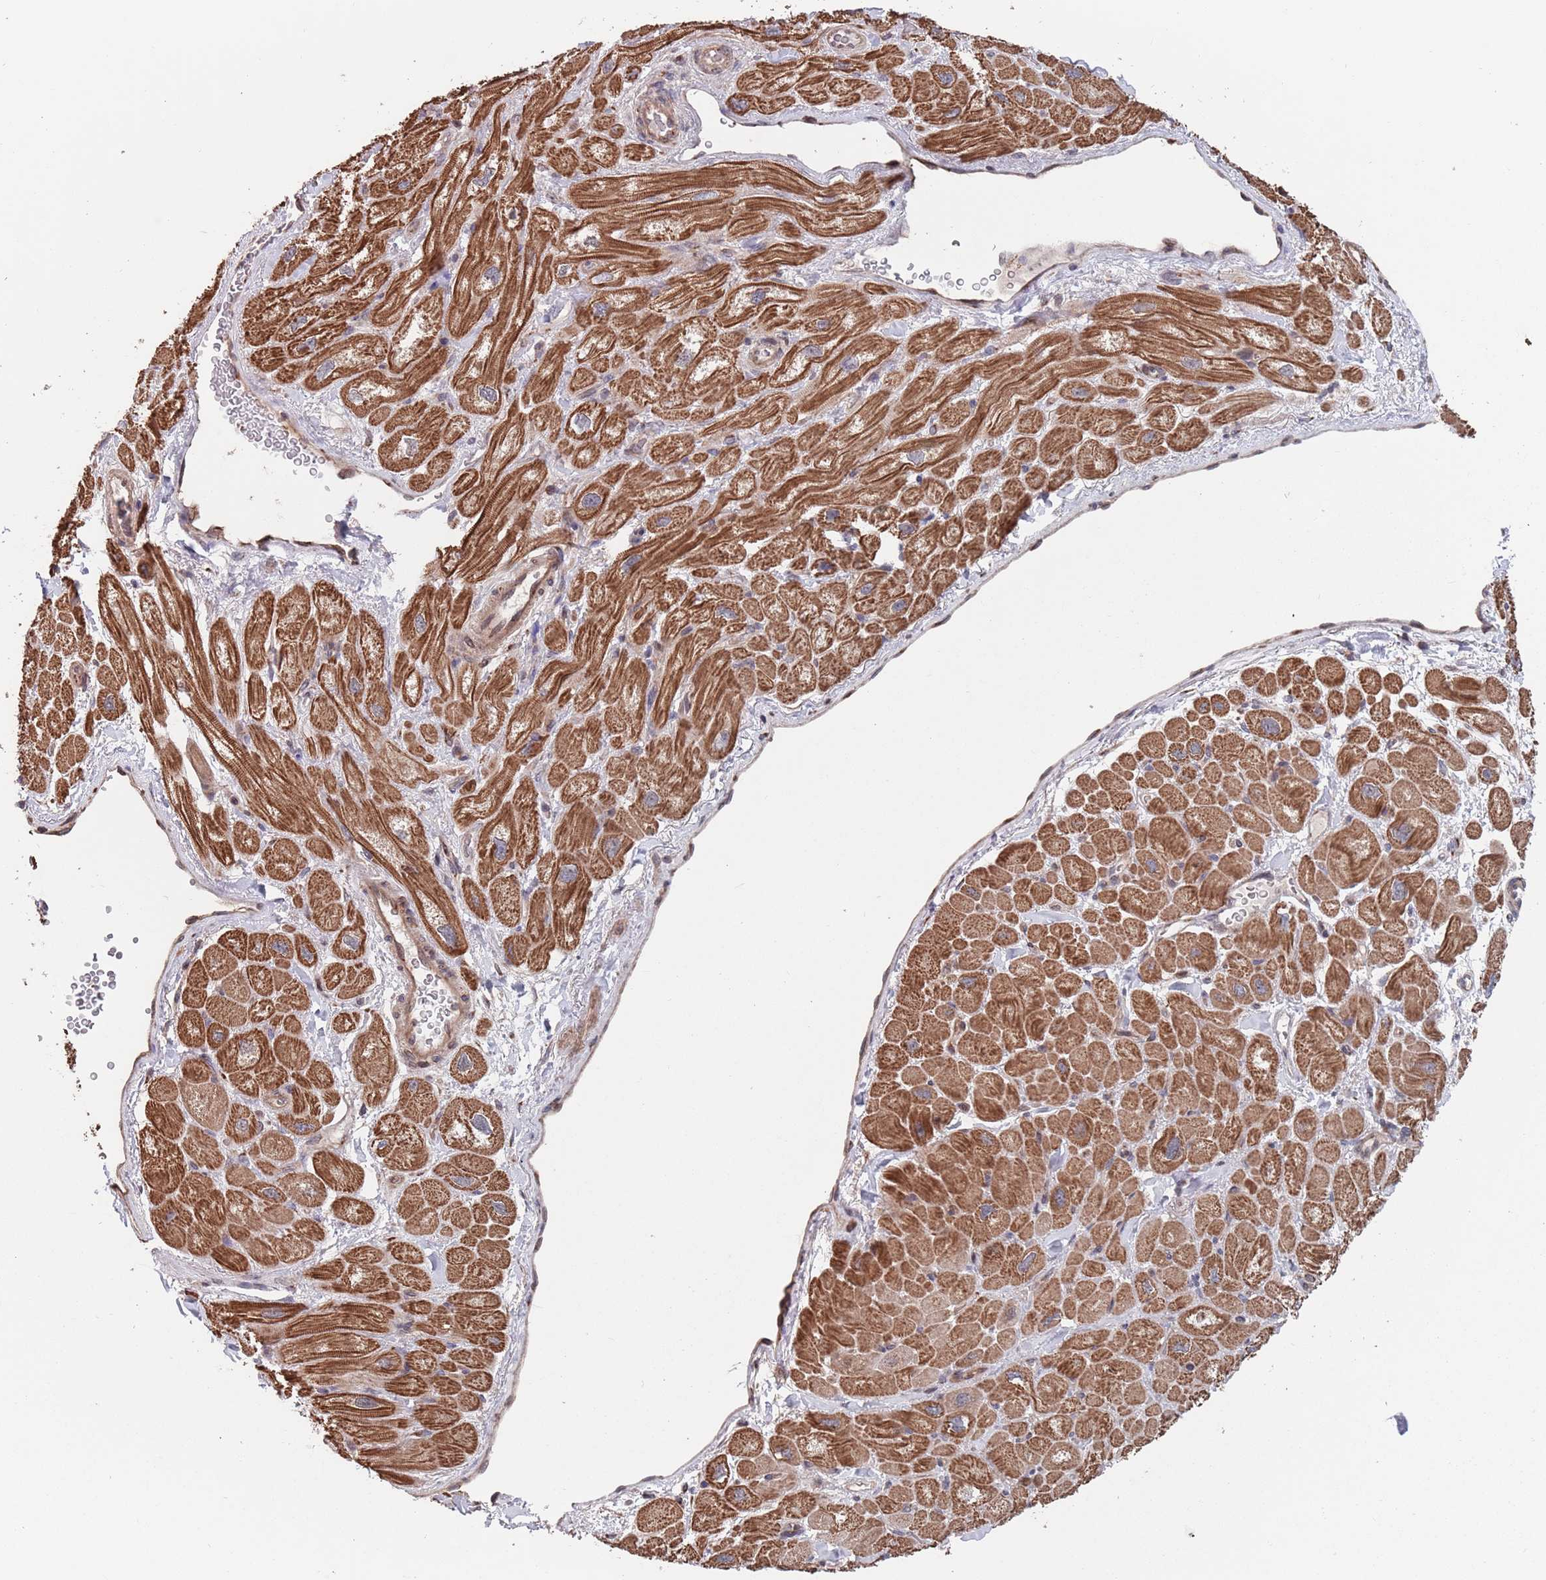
{"staining": {"intensity": "moderate", "quantity": ">75%", "location": "cytoplasmic/membranous"}, "tissue": "heart muscle", "cell_type": "Cardiomyocytes", "image_type": "normal", "snomed": [{"axis": "morphology", "description": "Normal tissue, NOS"}, {"axis": "topography", "description": "Heart"}], "caption": "This is a micrograph of immunohistochemistry staining of normal heart muscle, which shows moderate positivity in the cytoplasmic/membranous of cardiomyocytes.", "gene": "UNC45A", "patient": {"sex": "male", "age": 65}}